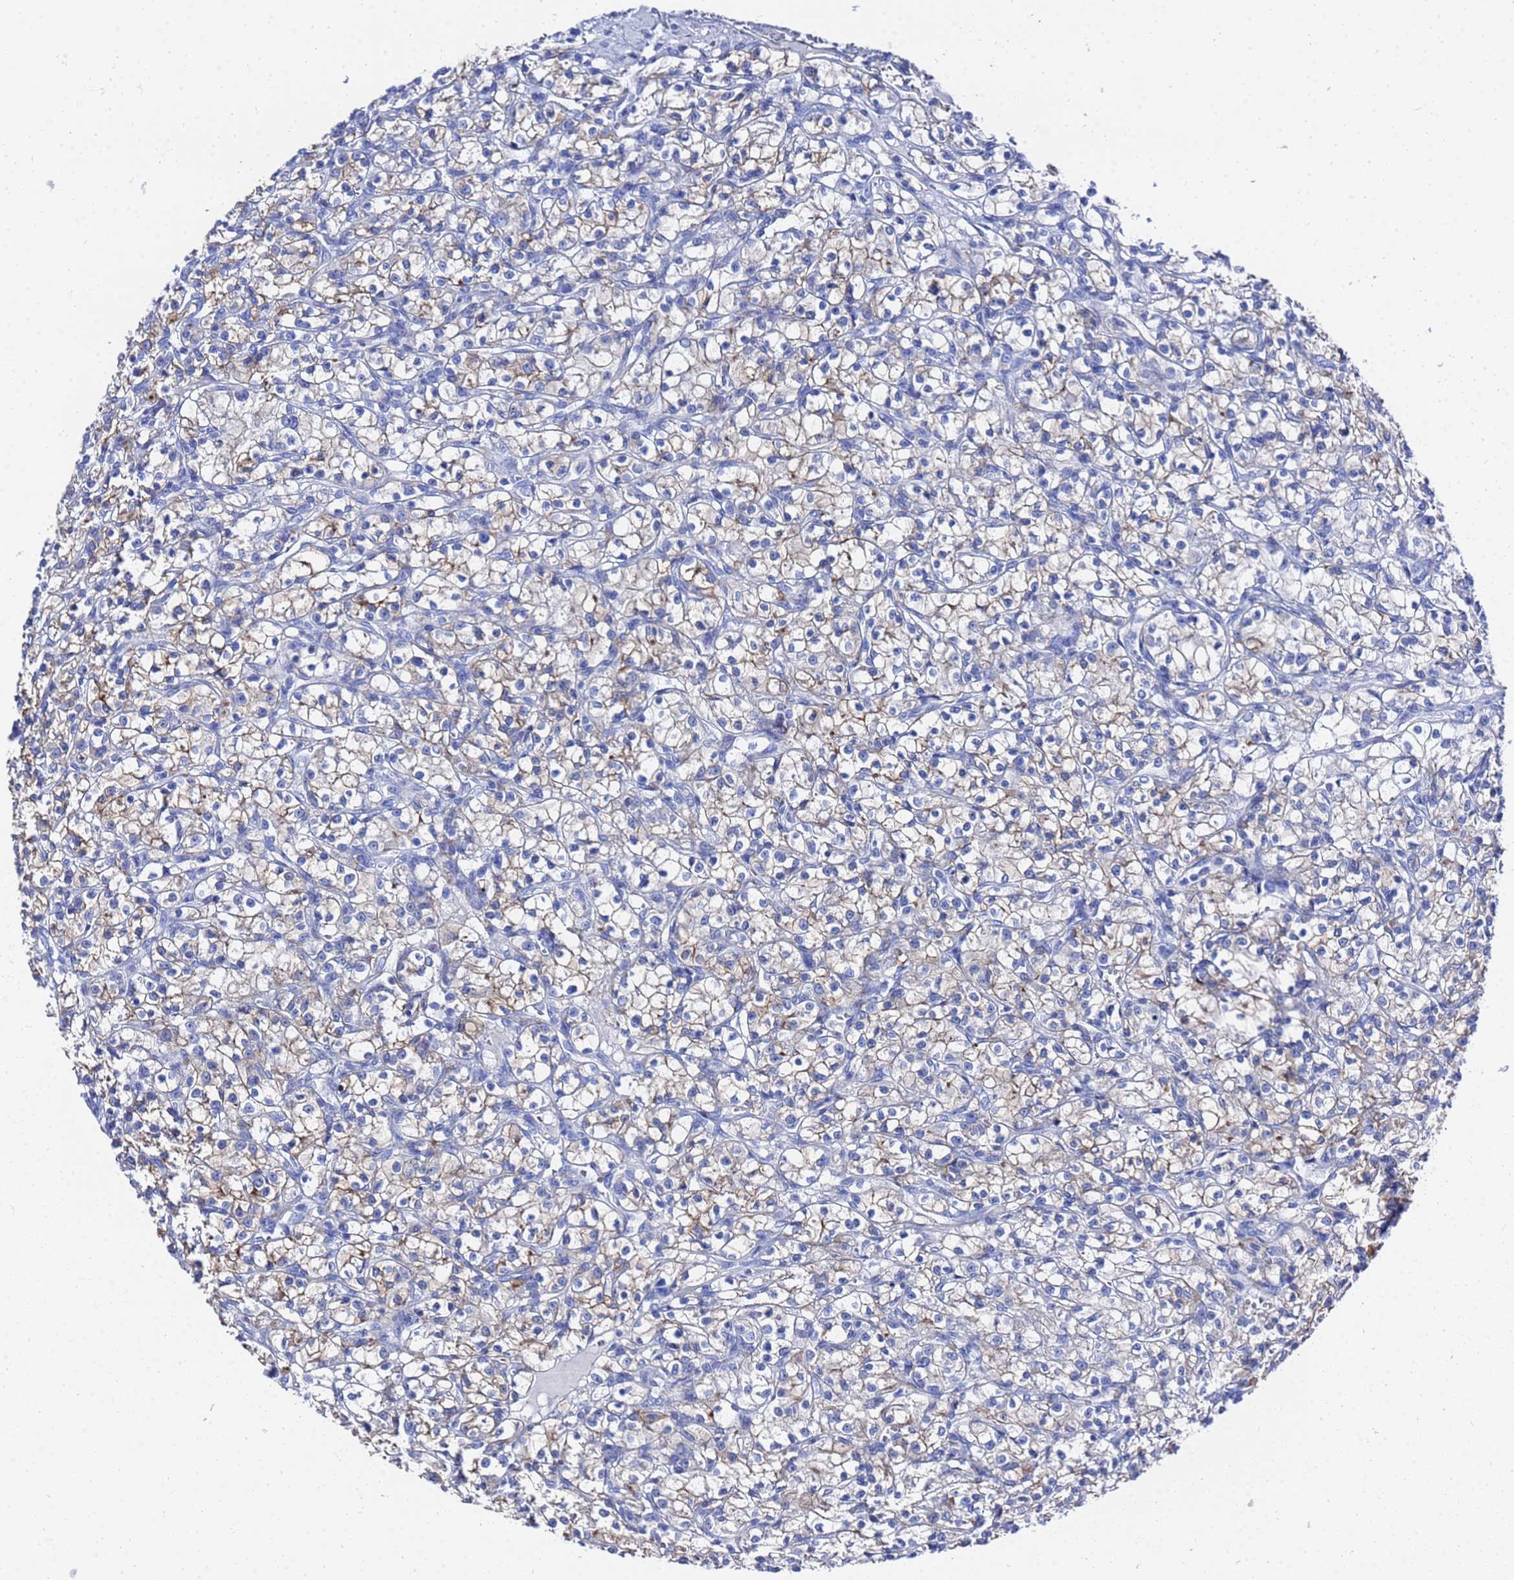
{"staining": {"intensity": "weak", "quantity": "25%-75%", "location": "cytoplasmic/membranous"}, "tissue": "renal cancer", "cell_type": "Tumor cells", "image_type": "cancer", "snomed": [{"axis": "morphology", "description": "Adenocarcinoma, NOS"}, {"axis": "topography", "description": "Kidney"}], "caption": "This is a photomicrograph of IHC staining of renal cancer, which shows weak staining in the cytoplasmic/membranous of tumor cells.", "gene": "GGT1", "patient": {"sex": "female", "age": 59}}